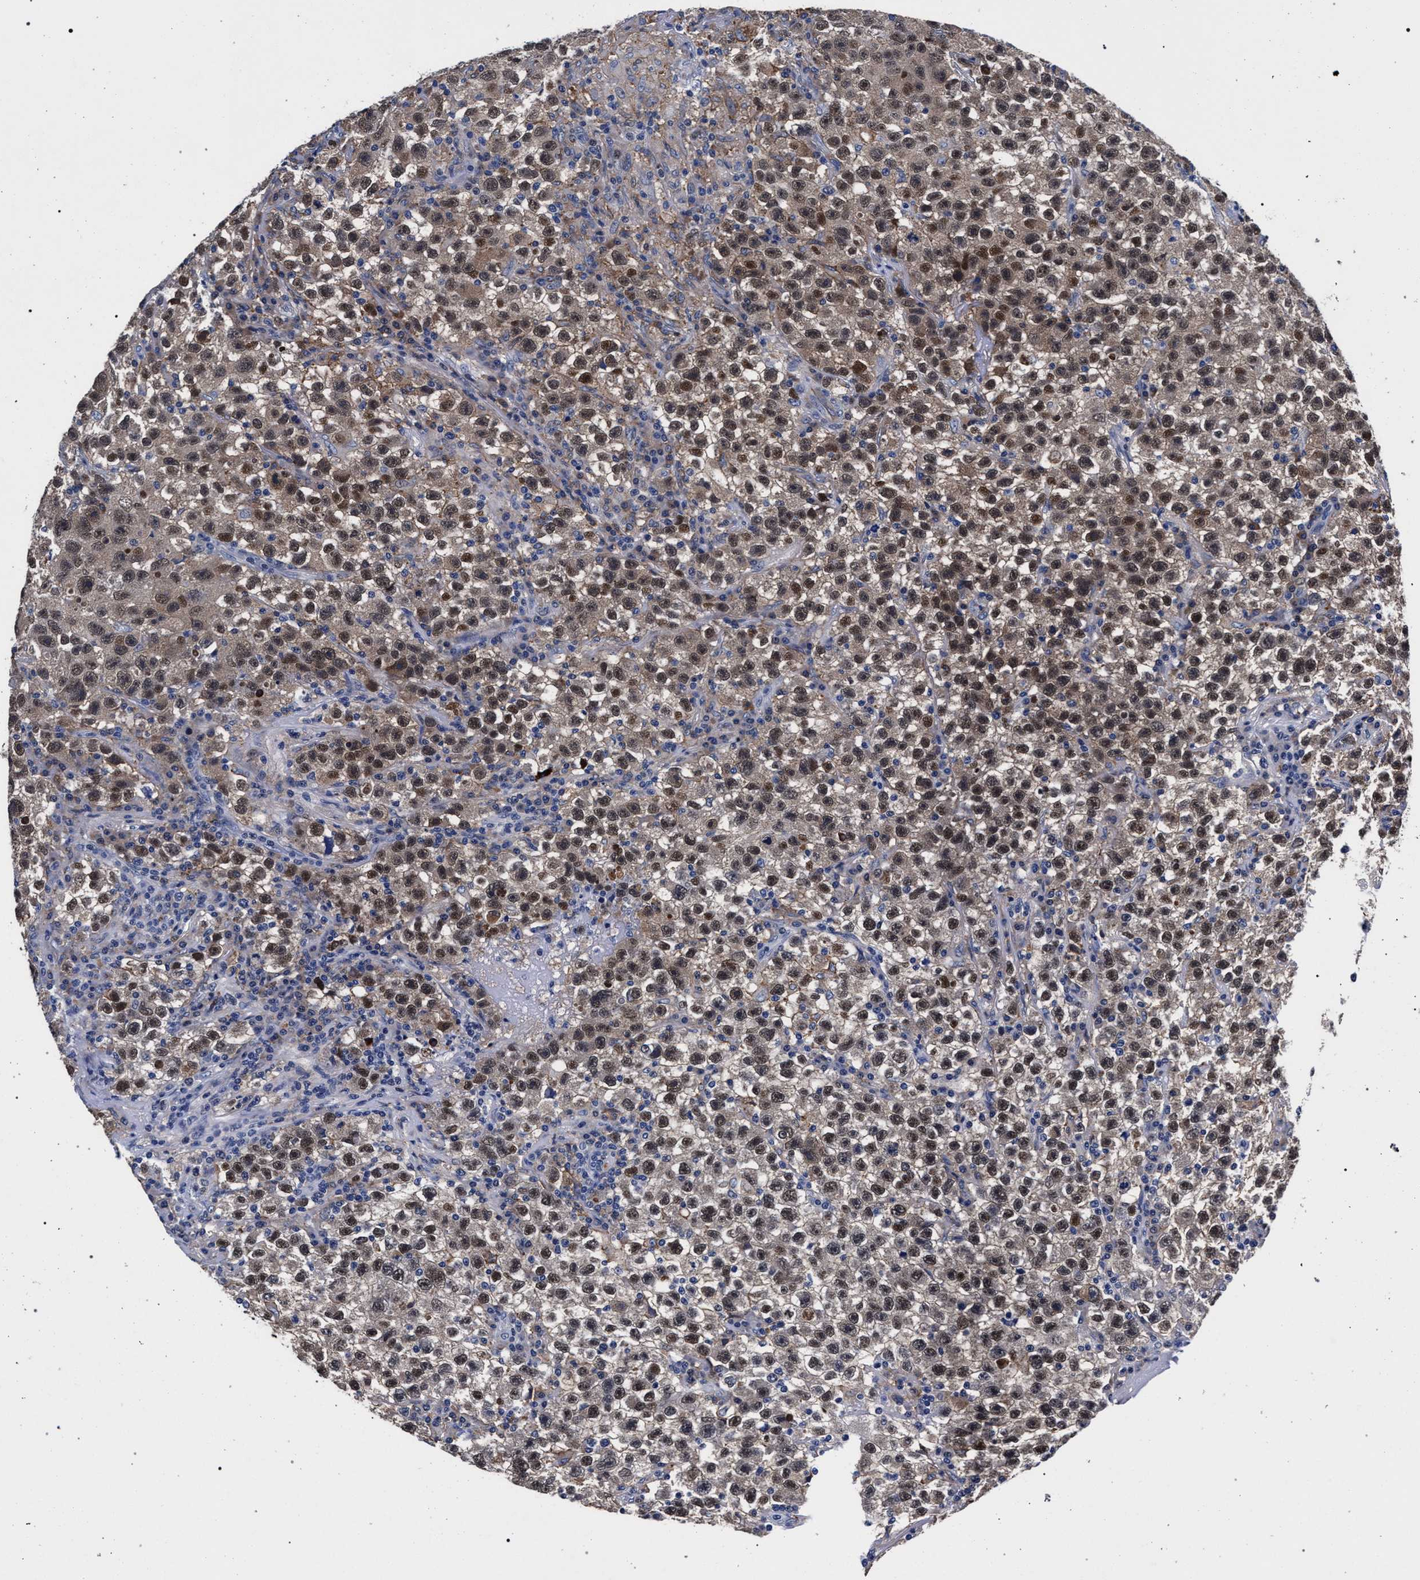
{"staining": {"intensity": "moderate", "quantity": ">75%", "location": "cytoplasmic/membranous,nuclear"}, "tissue": "testis cancer", "cell_type": "Tumor cells", "image_type": "cancer", "snomed": [{"axis": "morphology", "description": "Seminoma, NOS"}, {"axis": "topography", "description": "Testis"}], "caption": "Testis cancer (seminoma) tissue reveals moderate cytoplasmic/membranous and nuclear staining in about >75% of tumor cells", "gene": "ZNF462", "patient": {"sex": "male", "age": 22}}